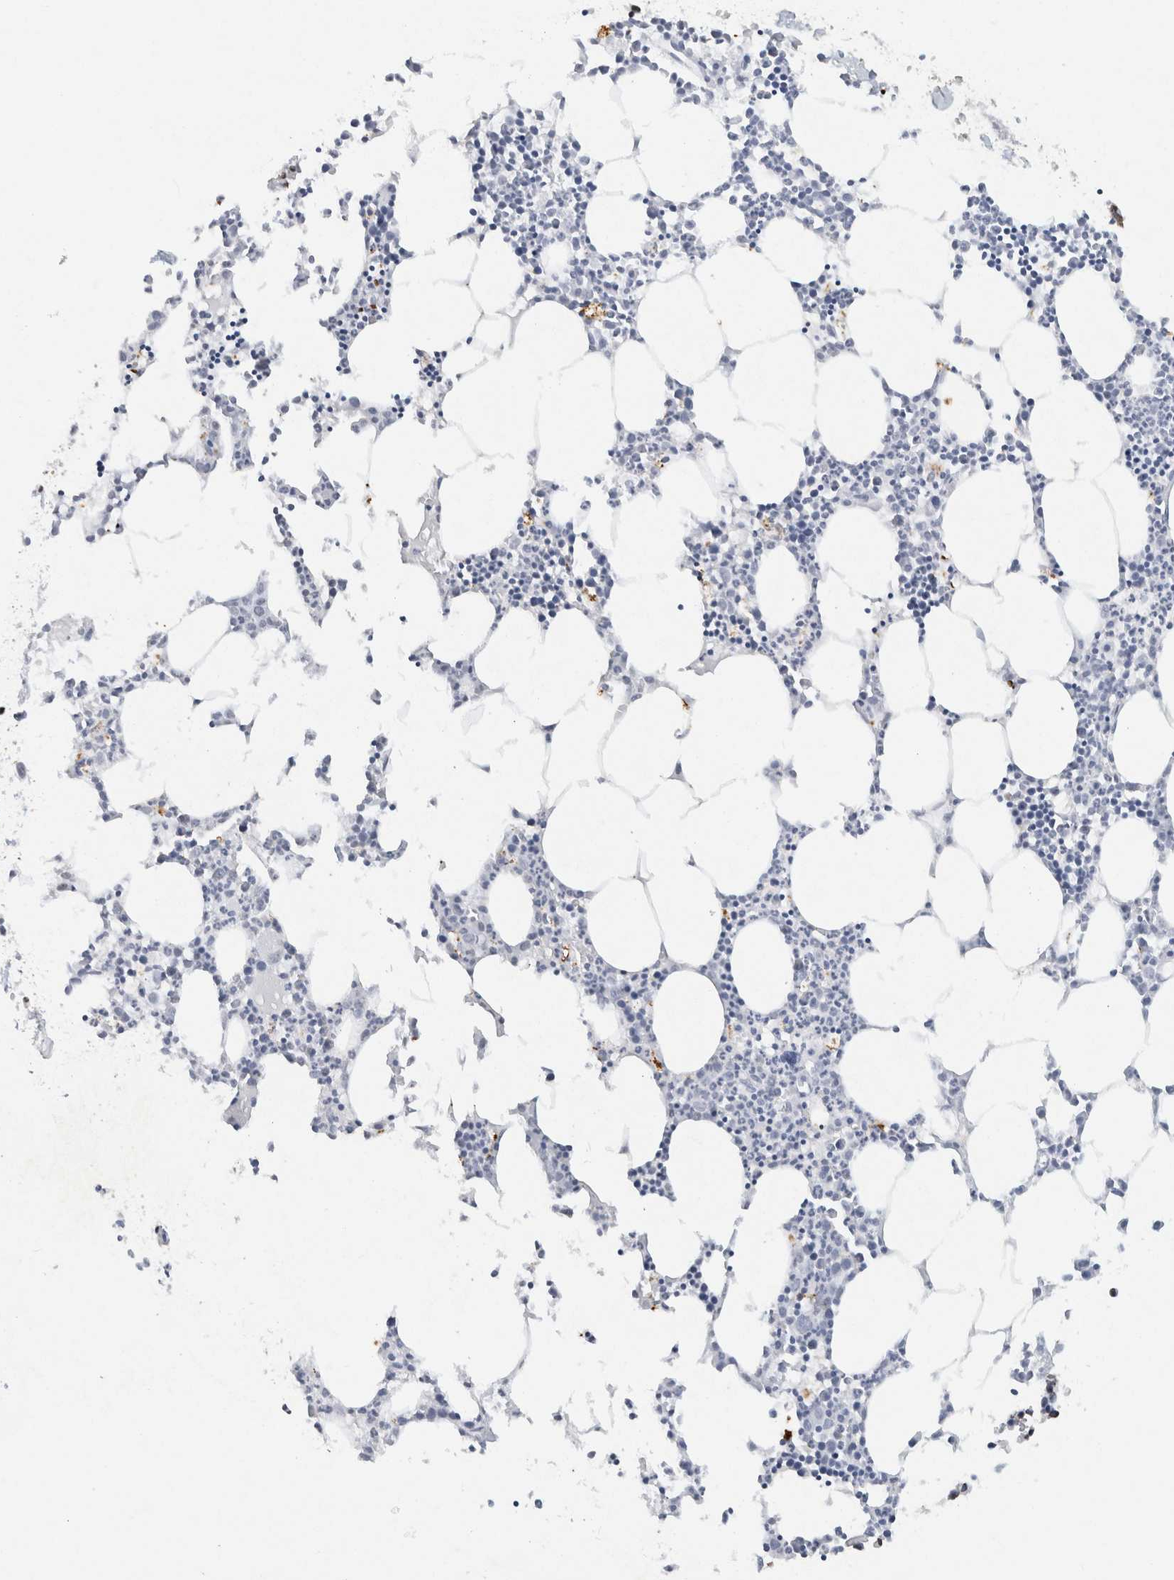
{"staining": {"intensity": "negative", "quantity": "none", "location": "none"}, "tissue": "bone marrow", "cell_type": "Hematopoietic cells", "image_type": "normal", "snomed": [{"axis": "morphology", "description": "Normal tissue, NOS"}, {"axis": "morphology", "description": "Inflammation, NOS"}, {"axis": "topography", "description": "Bone marrow"}], "caption": "An image of human bone marrow is negative for staining in hematopoietic cells. (DAB (3,3'-diaminobenzidine) IHC visualized using brightfield microscopy, high magnification).", "gene": "CNTN1", "patient": {"sex": "female", "age": 62}}